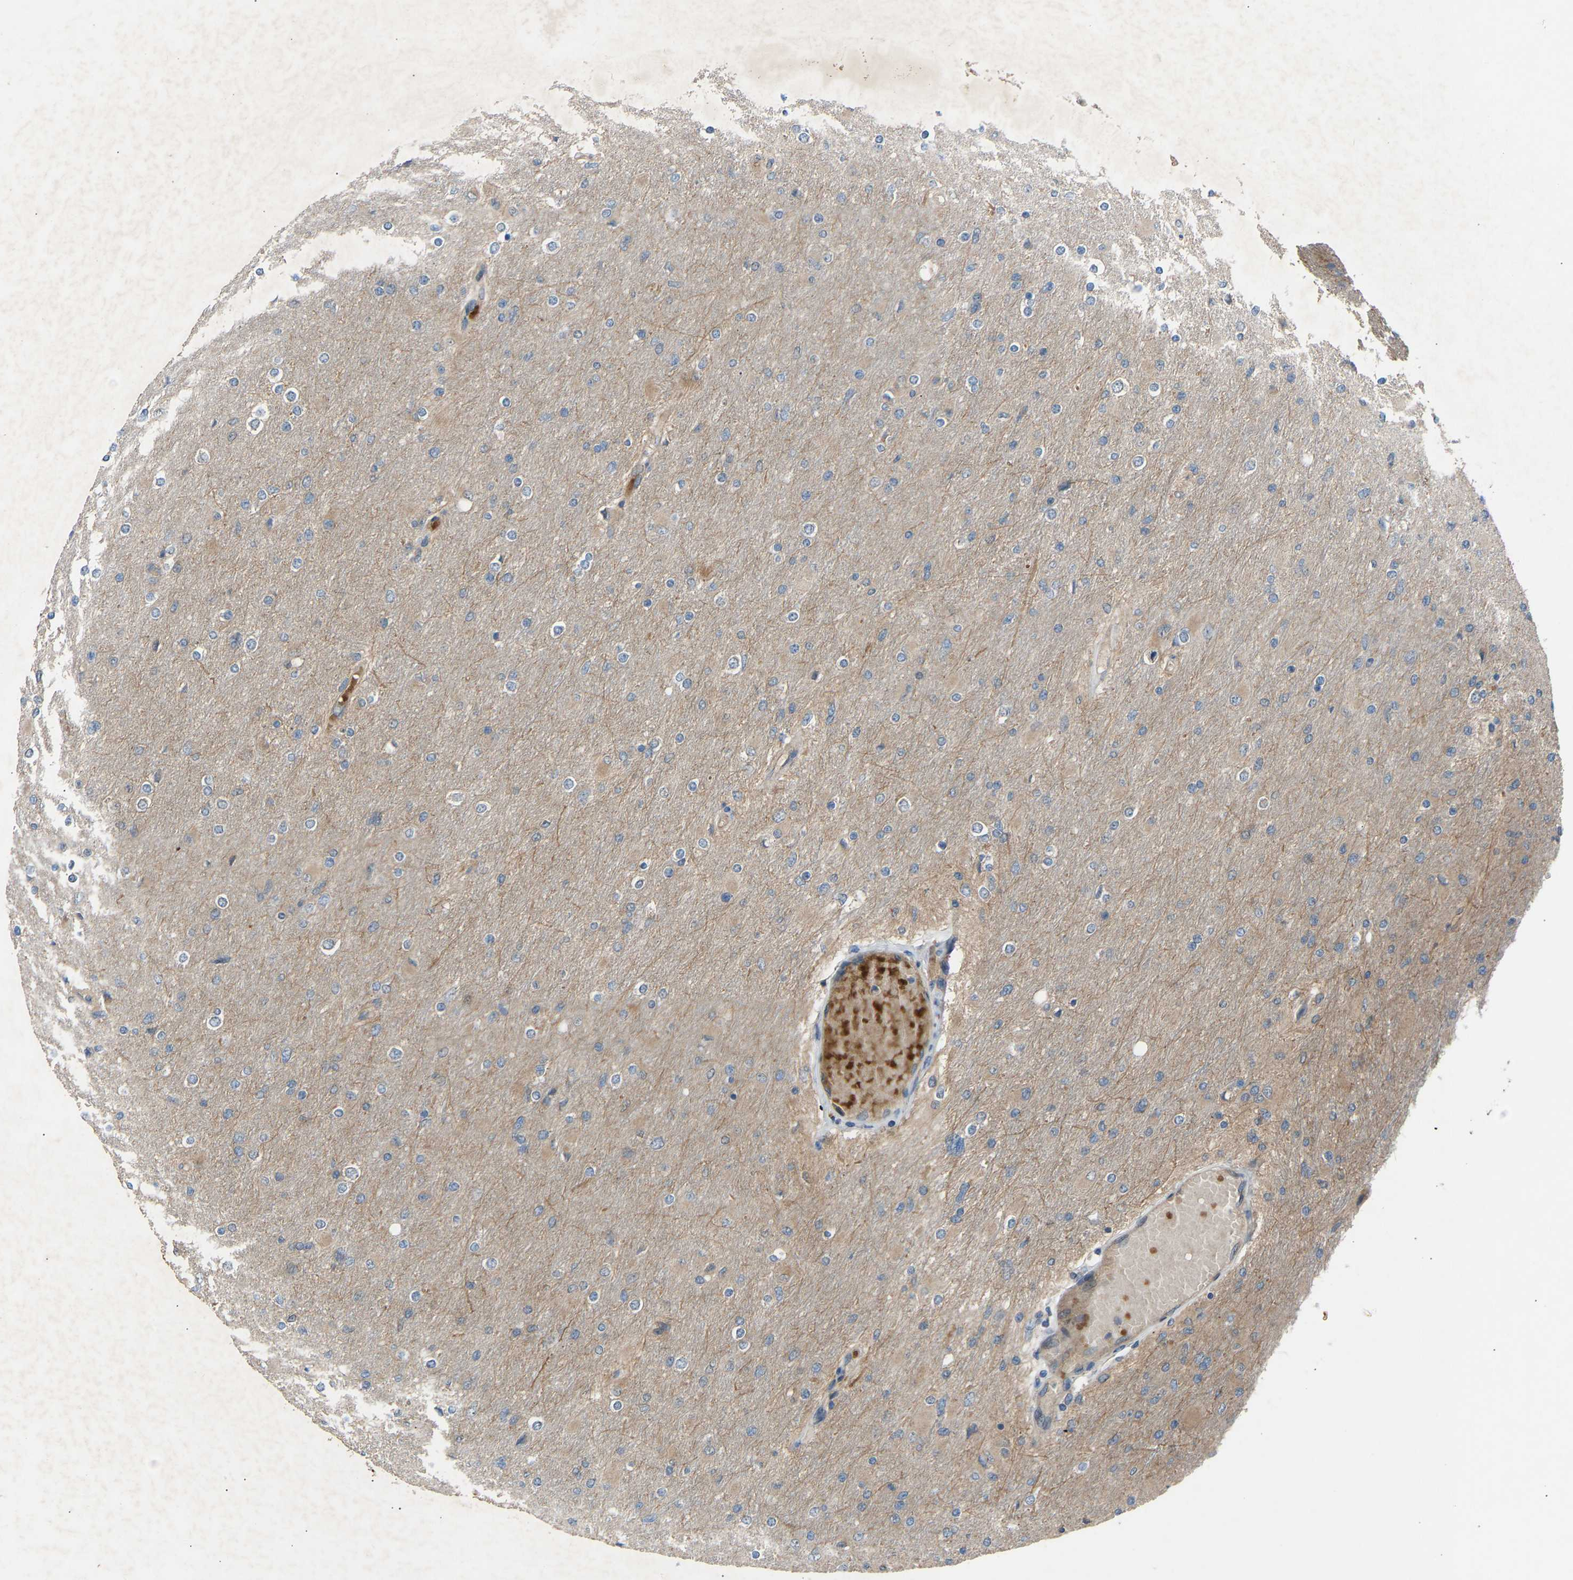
{"staining": {"intensity": "negative", "quantity": "none", "location": "none"}, "tissue": "glioma", "cell_type": "Tumor cells", "image_type": "cancer", "snomed": [{"axis": "morphology", "description": "Glioma, malignant, High grade"}, {"axis": "topography", "description": "Cerebral cortex"}], "caption": "This is an immunohistochemistry (IHC) image of human glioma. There is no staining in tumor cells.", "gene": "GAS2L1", "patient": {"sex": "female", "age": 36}}